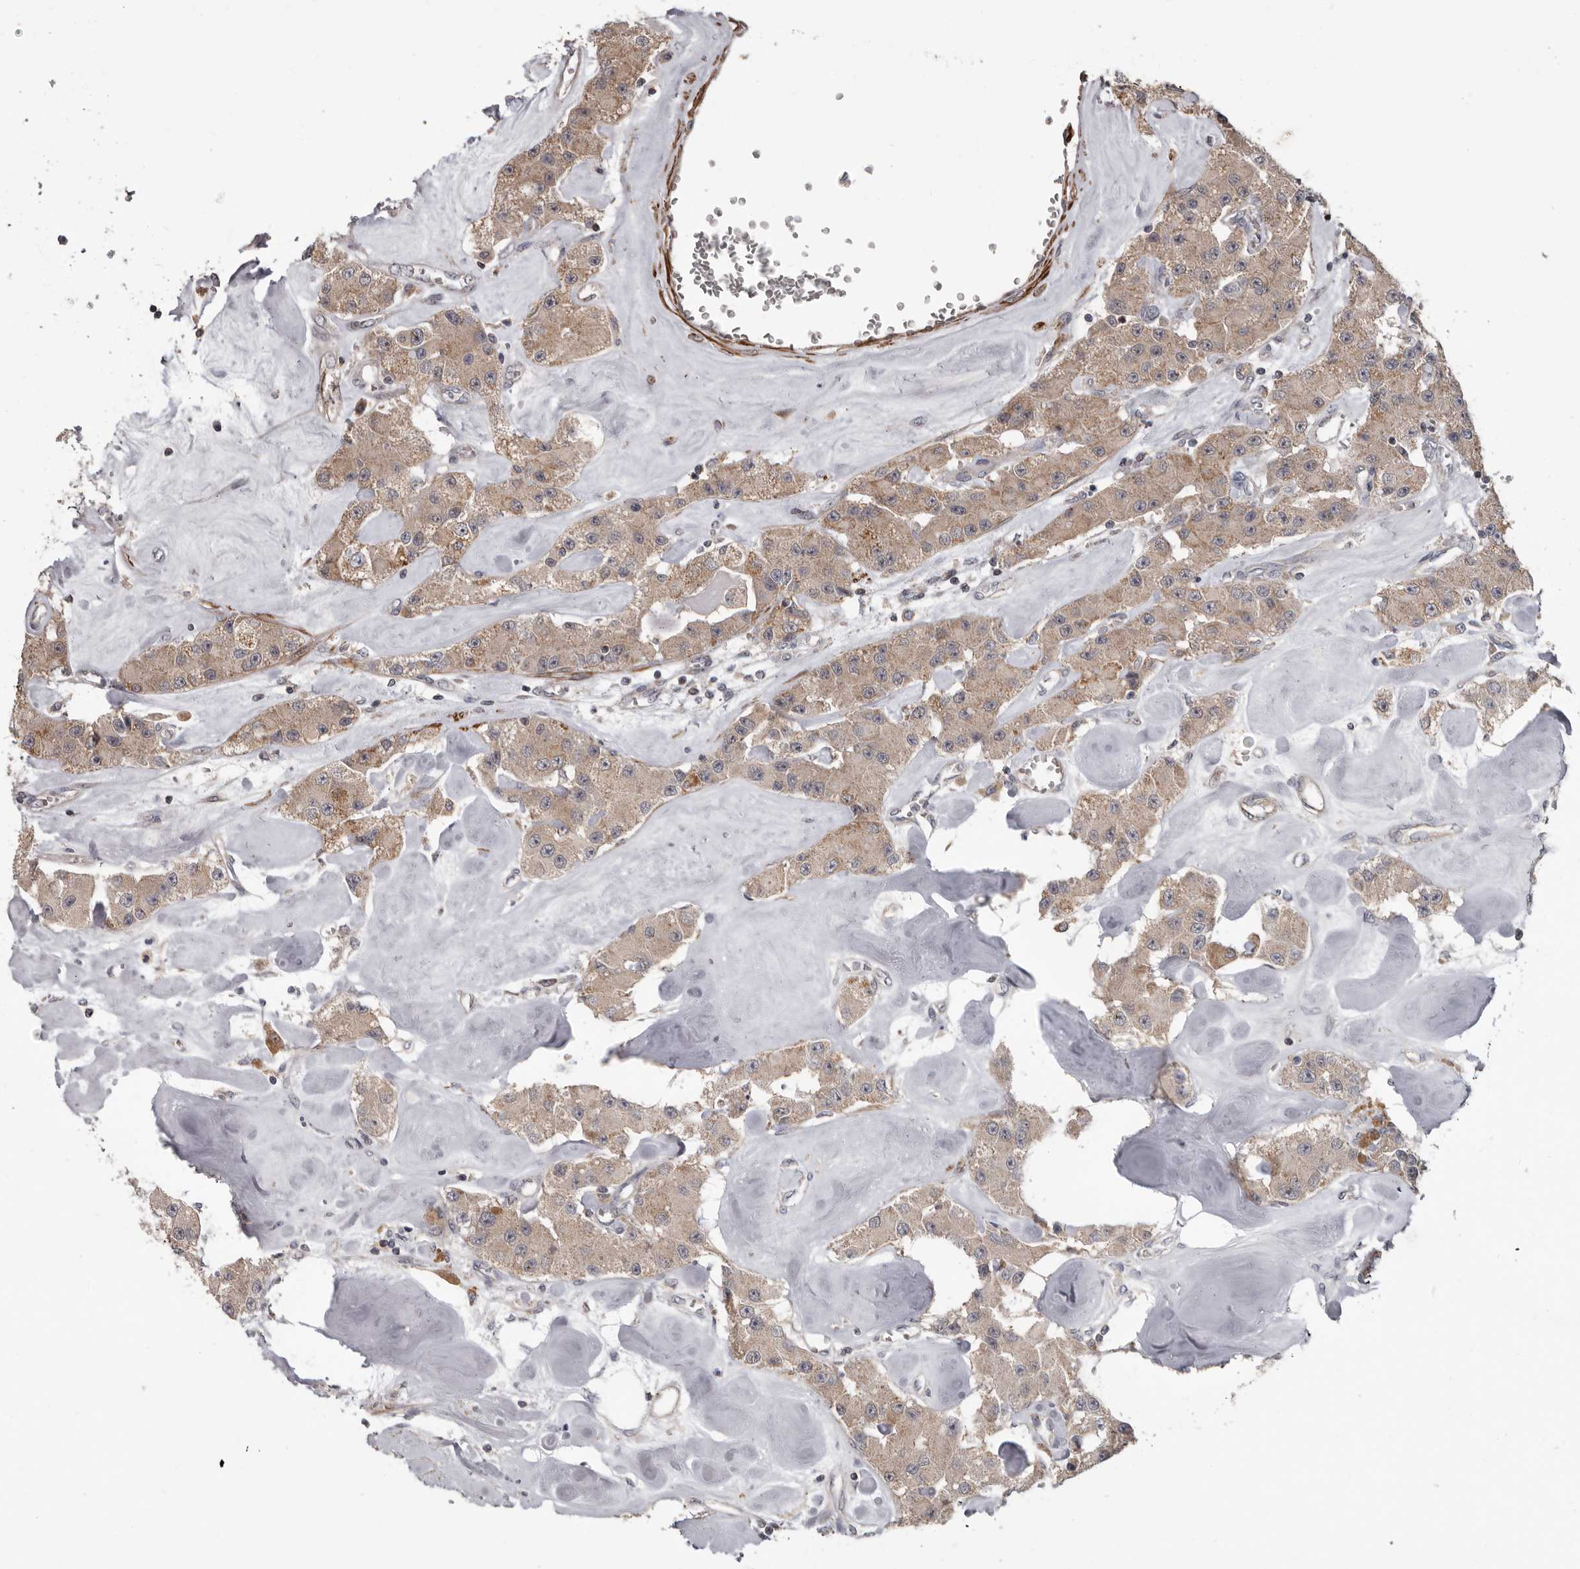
{"staining": {"intensity": "weak", "quantity": ">75%", "location": "cytoplasmic/membranous"}, "tissue": "carcinoid", "cell_type": "Tumor cells", "image_type": "cancer", "snomed": [{"axis": "morphology", "description": "Carcinoid, malignant, NOS"}, {"axis": "topography", "description": "Pancreas"}], "caption": "This micrograph demonstrates IHC staining of carcinoid (malignant), with low weak cytoplasmic/membranous positivity in about >75% of tumor cells.", "gene": "FGFR4", "patient": {"sex": "male", "age": 41}}